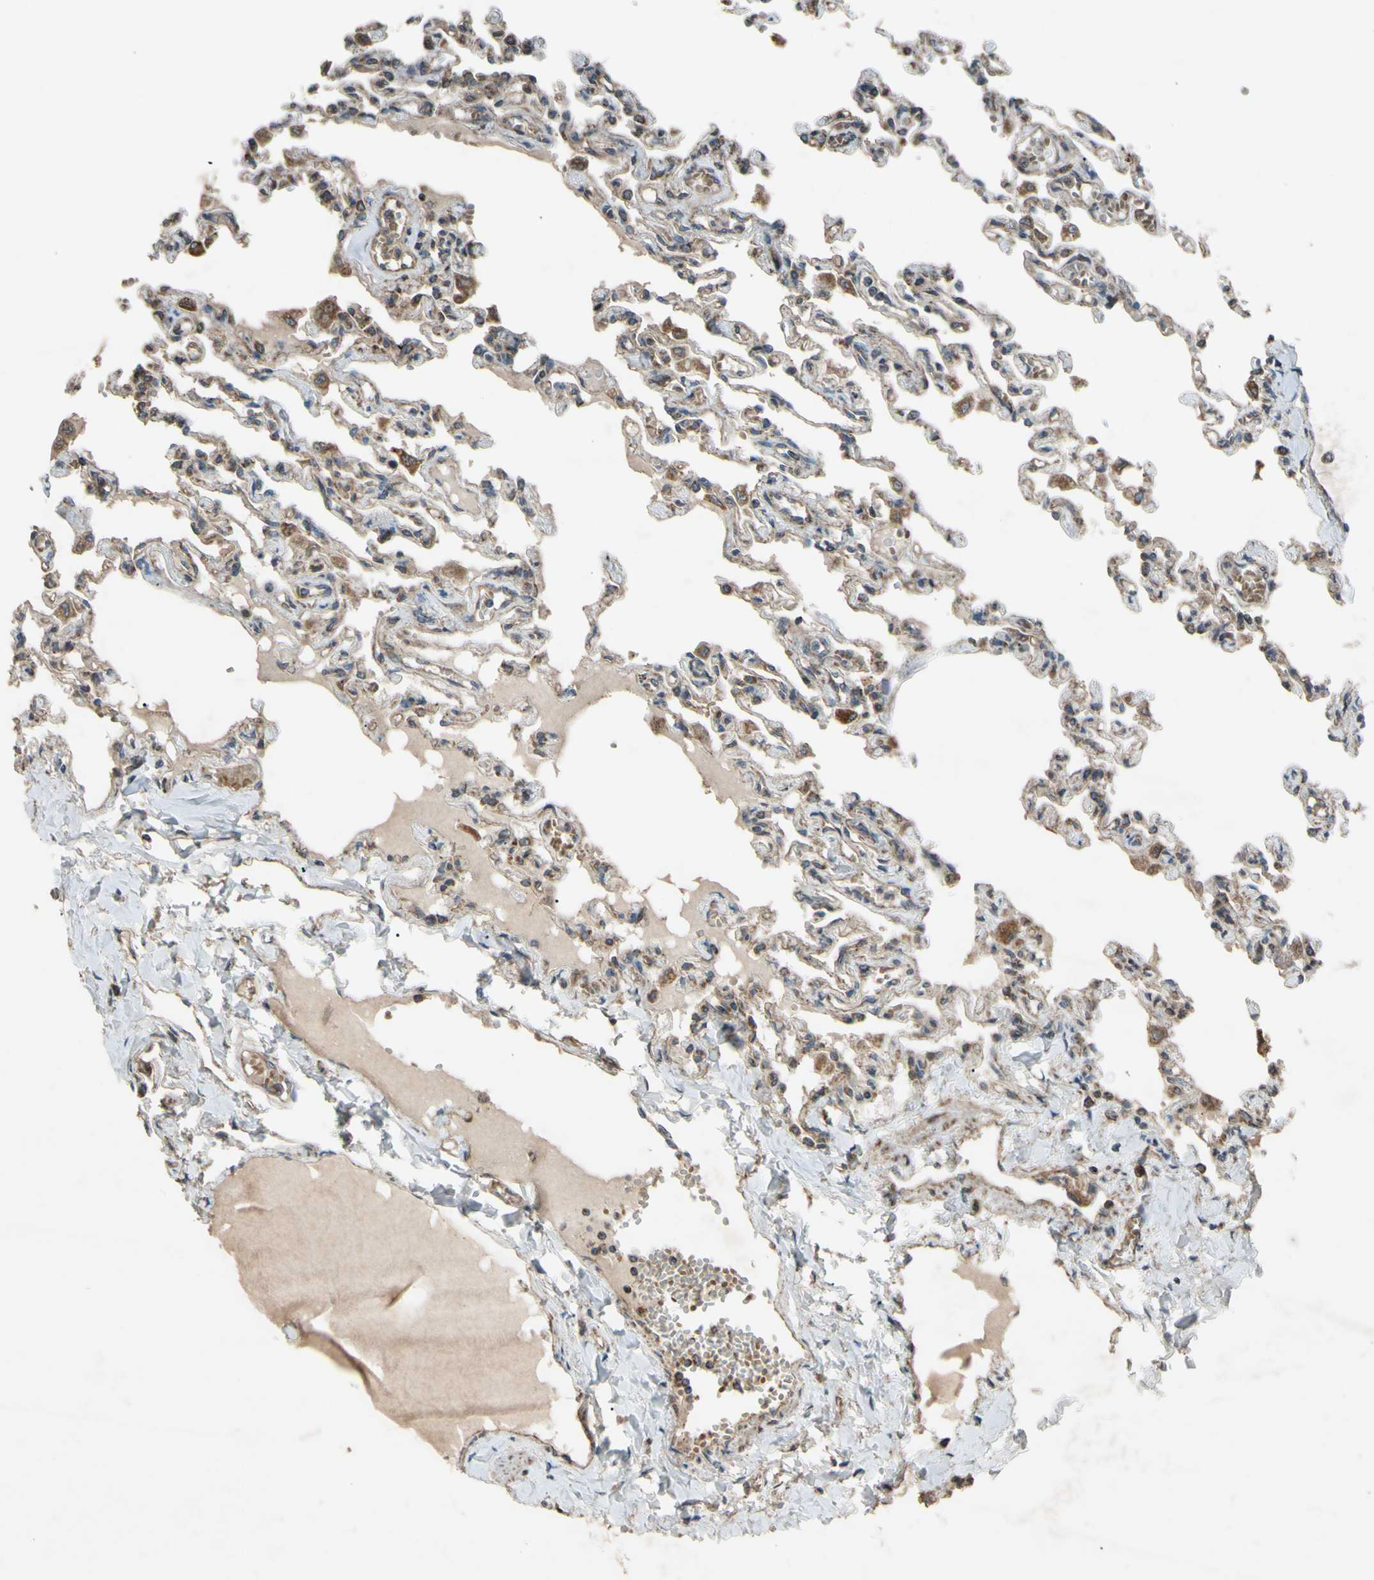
{"staining": {"intensity": "weak", "quantity": ">75%", "location": "cytoplasmic/membranous"}, "tissue": "lung", "cell_type": "Alveolar cells", "image_type": "normal", "snomed": [{"axis": "morphology", "description": "Normal tissue, NOS"}, {"axis": "topography", "description": "Lung"}], "caption": "A micrograph of lung stained for a protein displays weak cytoplasmic/membranous brown staining in alveolar cells.", "gene": "ACOT8", "patient": {"sex": "male", "age": 21}}